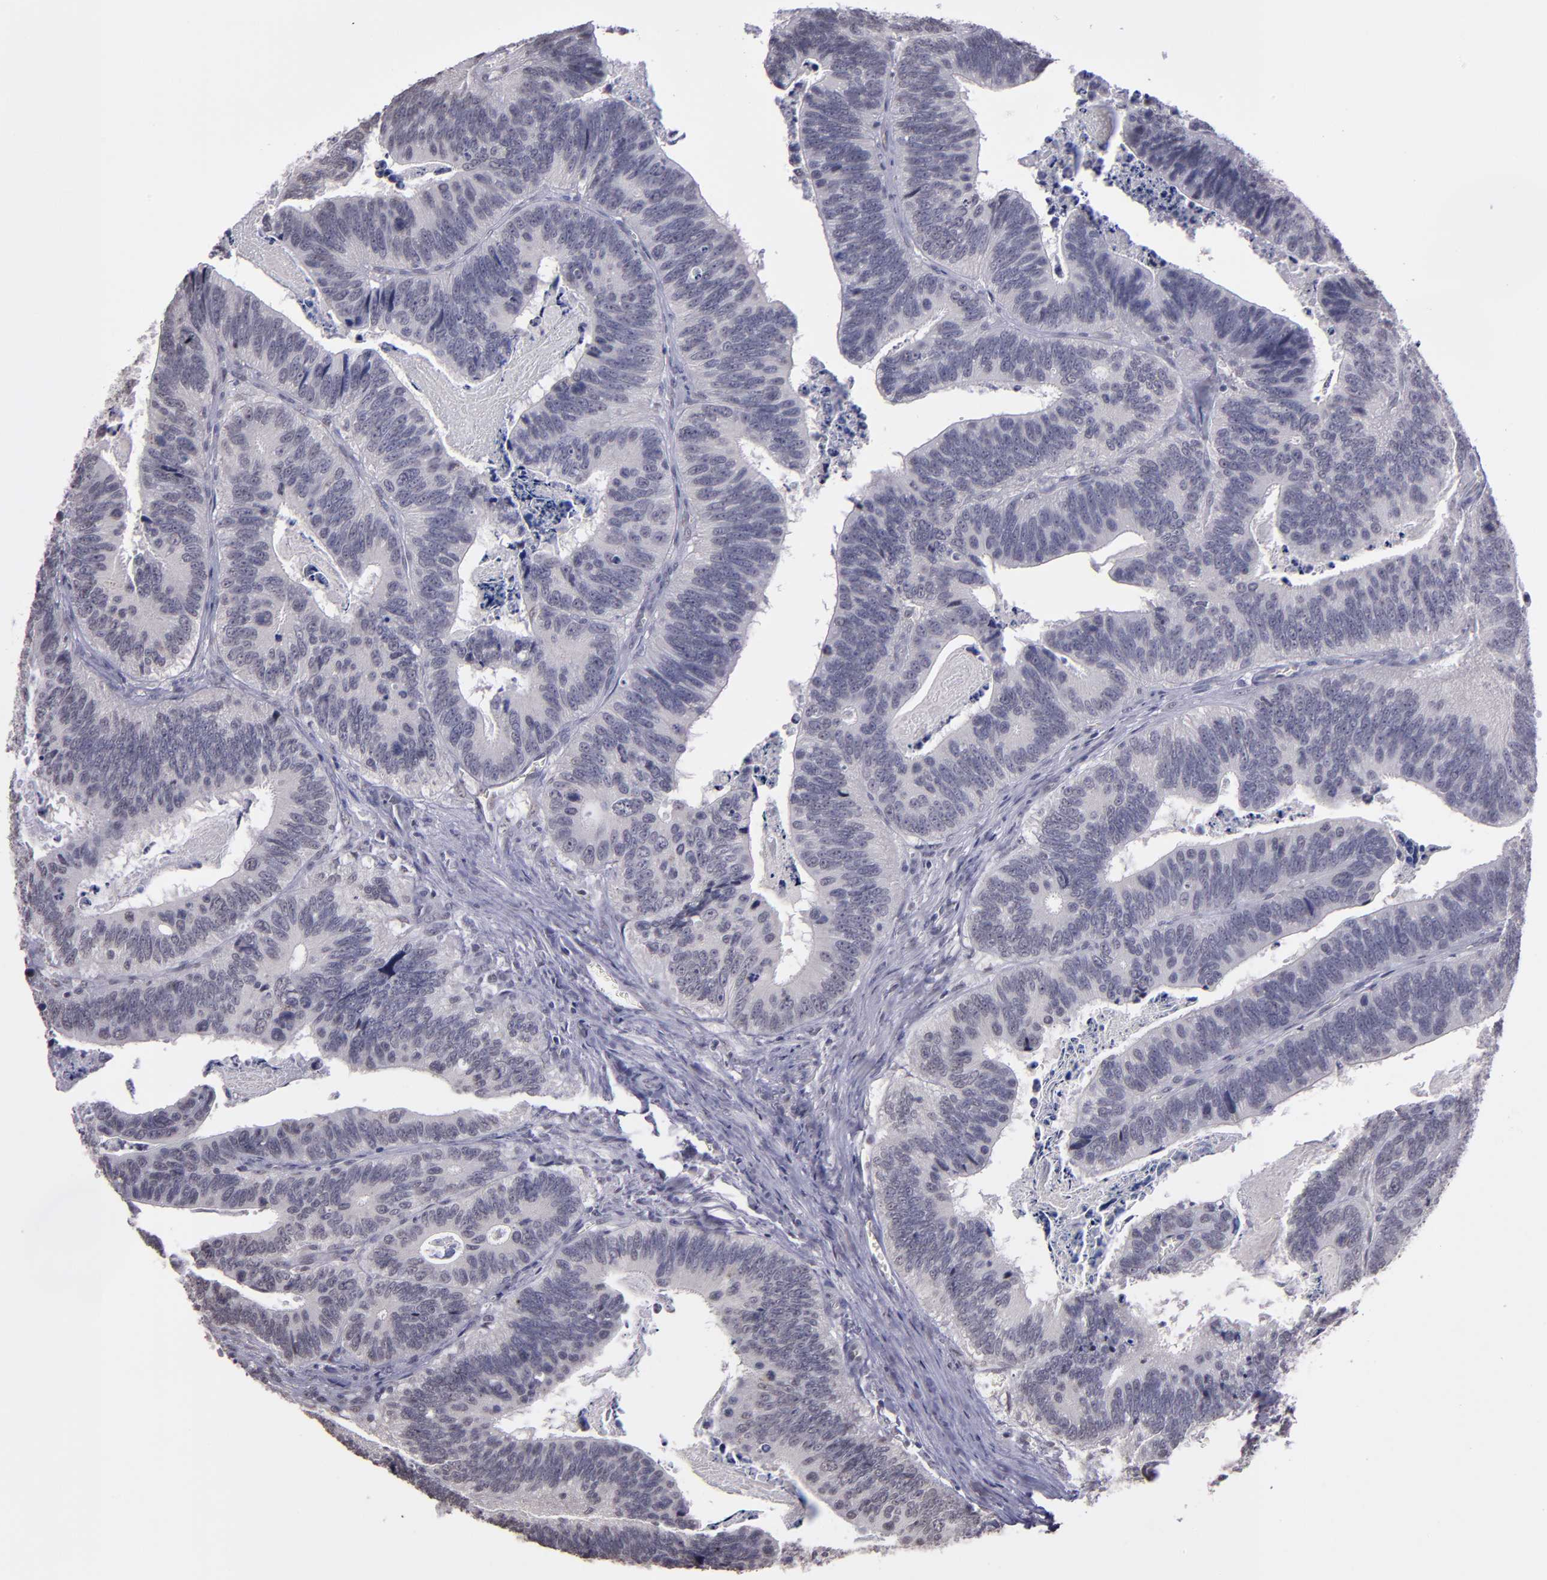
{"staining": {"intensity": "weak", "quantity": "<25%", "location": "nuclear"}, "tissue": "colorectal cancer", "cell_type": "Tumor cells", "image_type": "cancer", "snomed": [{"axis": "morphology", "description": "Adenocarcinoma, NOS"}, {"axis": "topography", "description": "Colon"}], "caption": "Immunohistochemistry histopathology image of neoplastic tissue: adenocarcinoma (colorectal) stained with DAB (3,3'-diaminobenzidine) exhibits no significant protein positivity in tumor cells.", "gene": "NRXN3", "patient": {"sex": "male", "age": 72}}